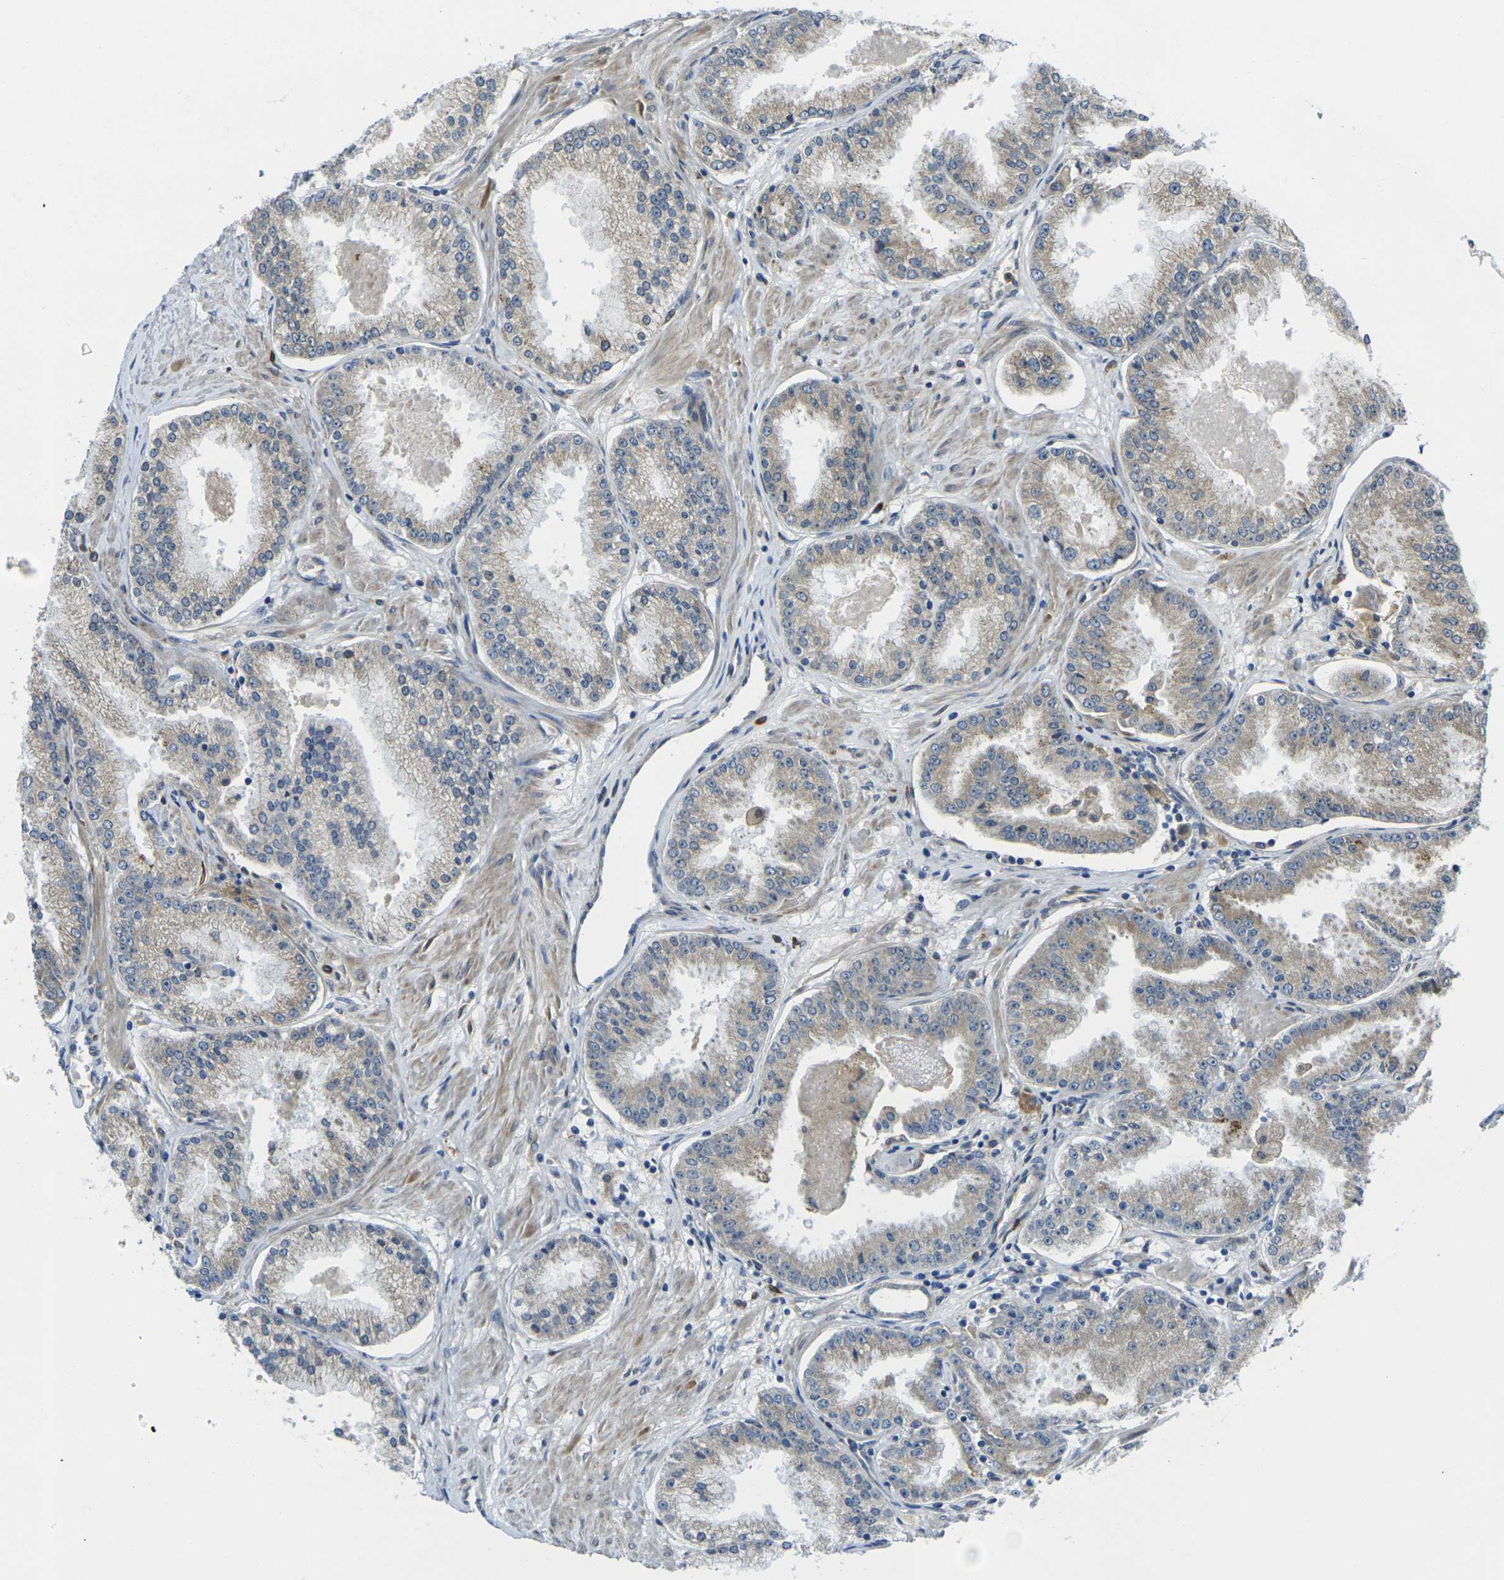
{"staining": {"intensity": "weak", "quantity": "25%-75%", "location": "cytoplasmic/membranous"}, "tissue": "prostate cancer", "cell_type": "Tumor cells", "image_type": "cancer", "snomed": [{"axis": "morphology", "description": "Adenocarcinoma, High grade"}, {"axis": "topography", "description": "Prostate"}], "caption": "Immunohistochemistry of human prostate adenocarcinoma (high-grade) reveals low levels of weak cytoplasmic/membranous expression in approximately 25%-75% of tumor cells. (DAB IHC with brightfield microscopy, high magnification).", "gene": "FZD1", "patient": {"sex": "male", "age": 61}}